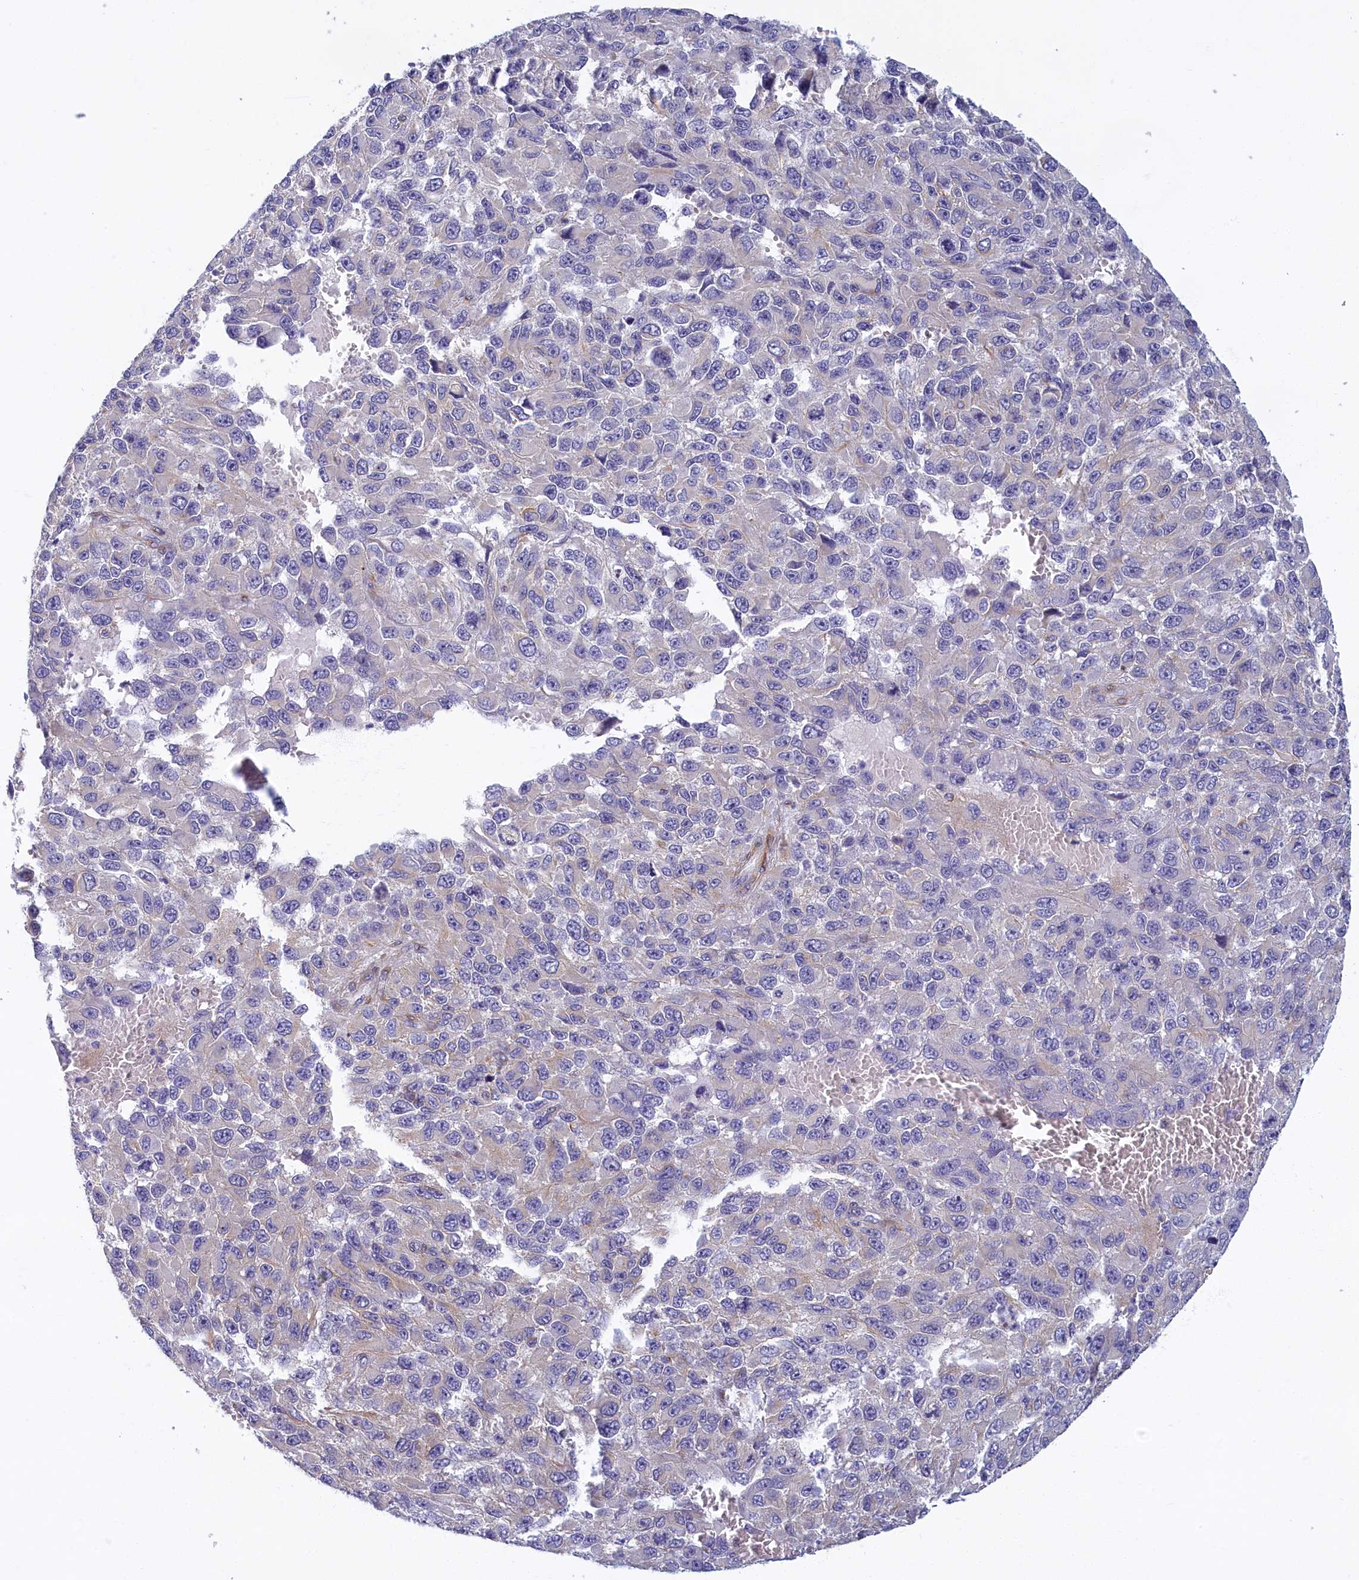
{"staining": {"intensity": "negative", "quantity": "none", "location": "none"}, "tissue": "melanoma", "cell_type": "Tumor cells", "image_type": "cancer", "snomed": [{"axis": "morphology", "description": "Normal tissue, NOS"}, {"axis": "morphology", "description": "Malignant melanoma, NOS"}, {"axis": "topography", "description": "Skin"}], "caption": "Tumor cells are negative for protein expression in human malignant melanoma.", "gene": "NOL10", "patient": {"sex": "female", "age": 96}}